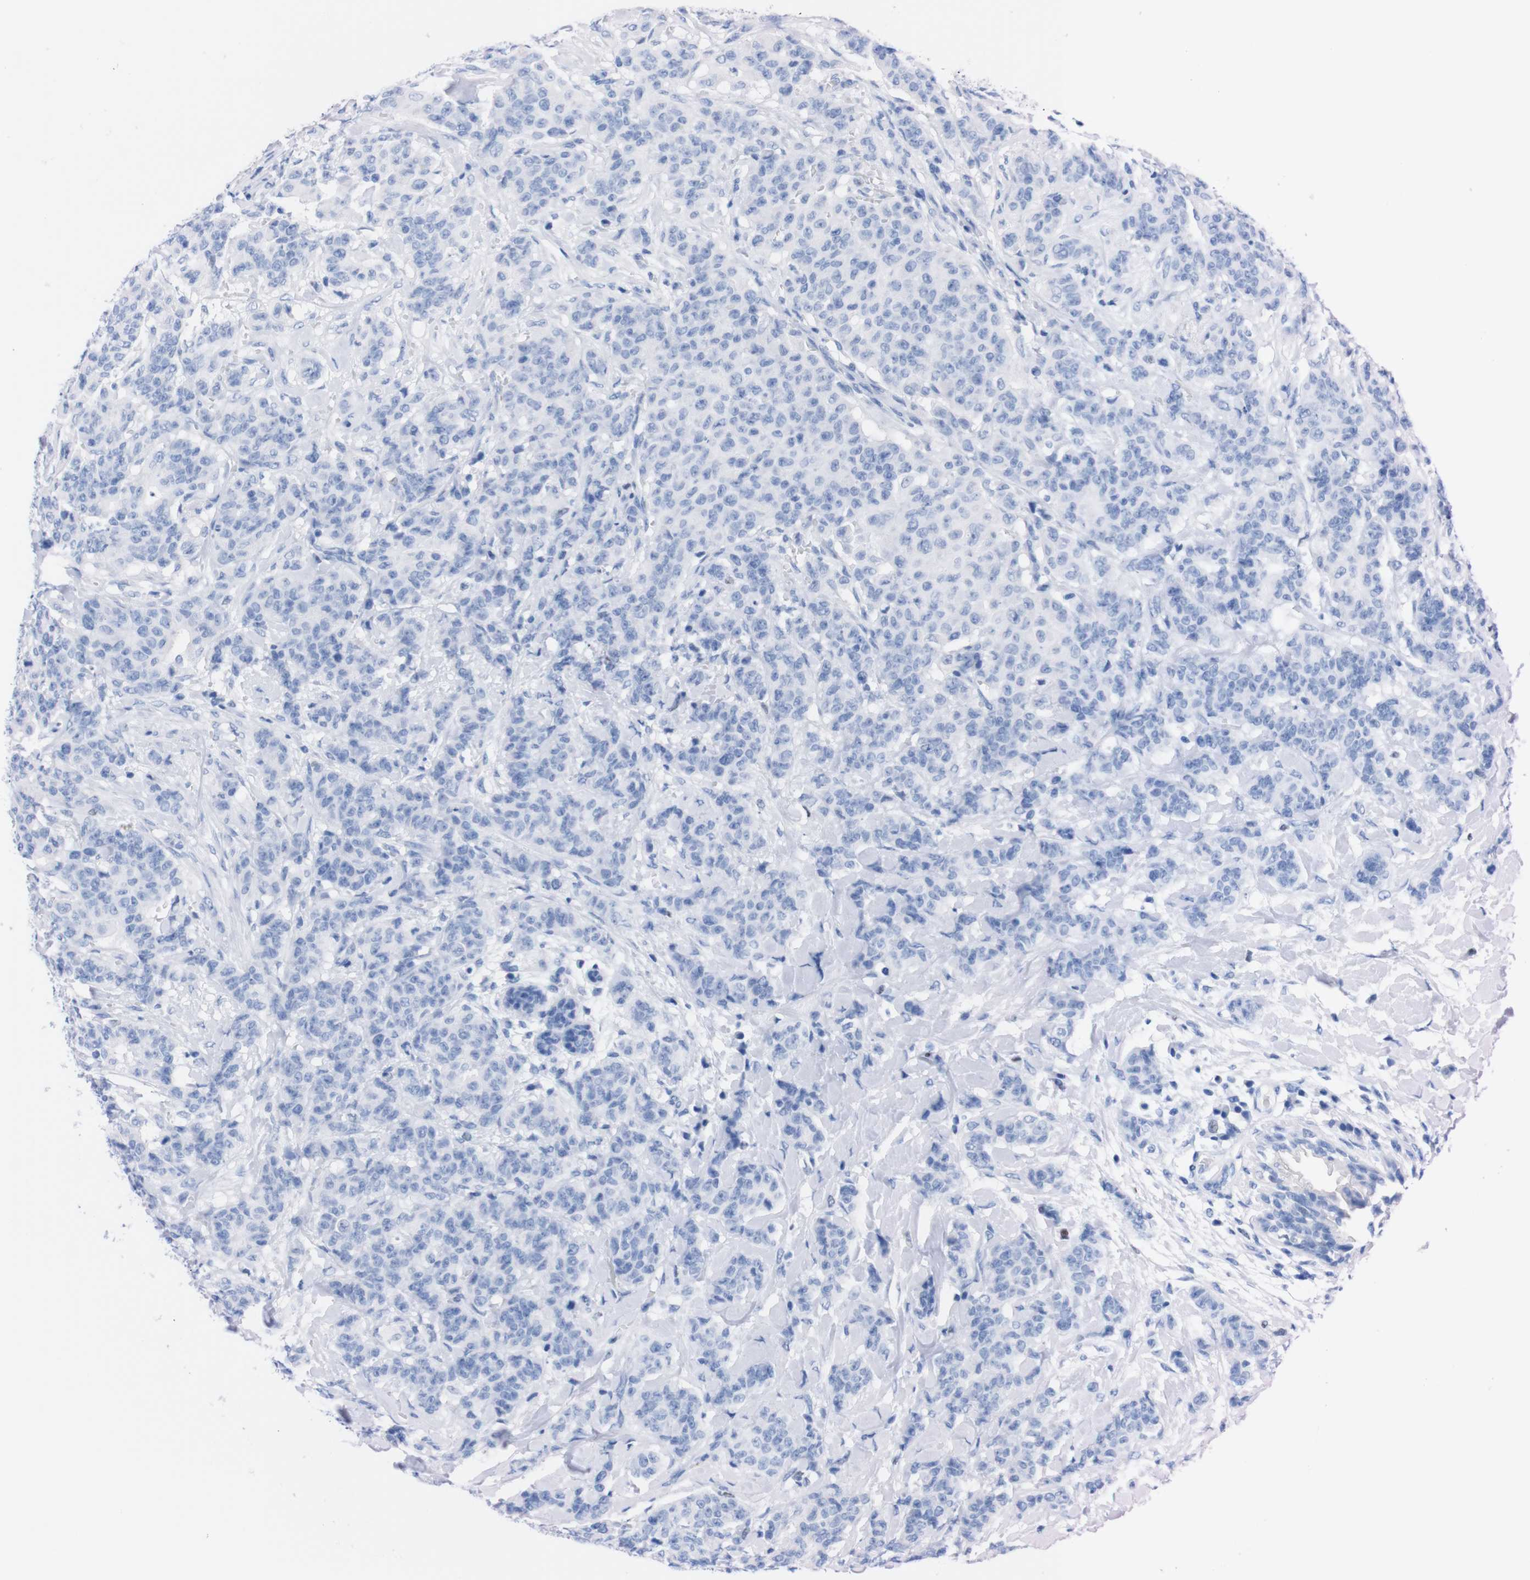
{"staining": {"intensity": "negative", "quantity": "none", "location": "none"}, "tissue": "breast cancer", "cell_type": "Tumor cells", "image_type": "cancer", "snomed": [{"axis": "morphology", "description": "Normal tissue, NOS"}, {"axis": "morphology", "description": "Duct carcinoma"}, {"axis": "topography", "description": "Breast"}], "caption": "IHC of human breast invasive ductal carcinoma exhibits no positivity in tumor cells. The staining was performed using DAB to visualize the protein expression in brown, while the nuclei were stained in blue with hematoxylin (Magnification: 20x).", "gene": "P2RY12", "patient": {"sex": "female", "age": 40}}